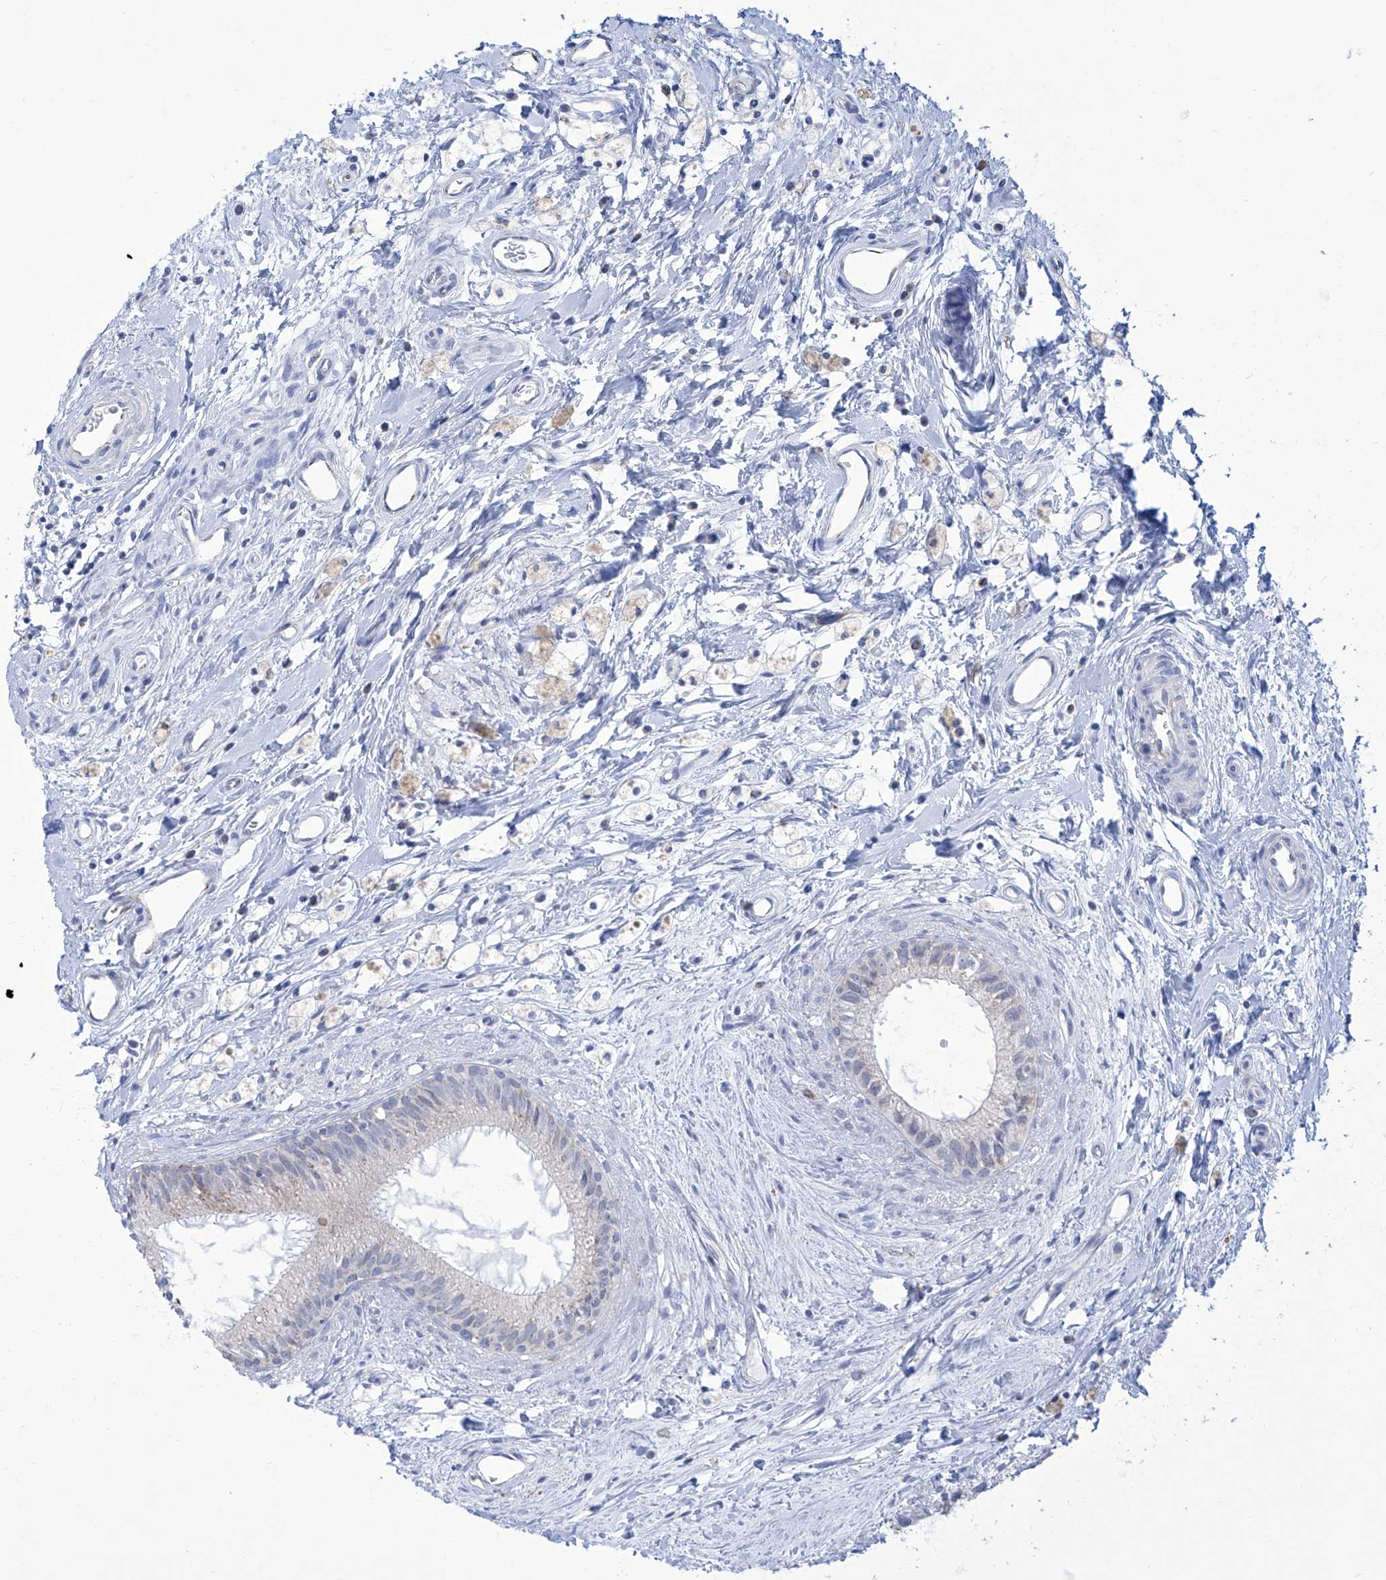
{"staining": {"intensity": "moderate", "quantity": ">75%", "location": "cytoplasmic/membranous"}, "tissue": "epididymis", "cell_type": "Glandular cells", "image_type": "normal", "snomed": [{"axis": "morphology", "description": "Normal tissue, NOS"}, {"axis": "topography", "description": "Epididymis"}], "caption": "DAB (3,3'-diaminobenzidine) immunohistochemical staining of normal human epididymis demonstrates moderate cytoplasmic/membranous protein expression in approximately >75% of glandular cells.", "gene": "ALDH6A1", "patient": {"sex": "male", "age": 80}}